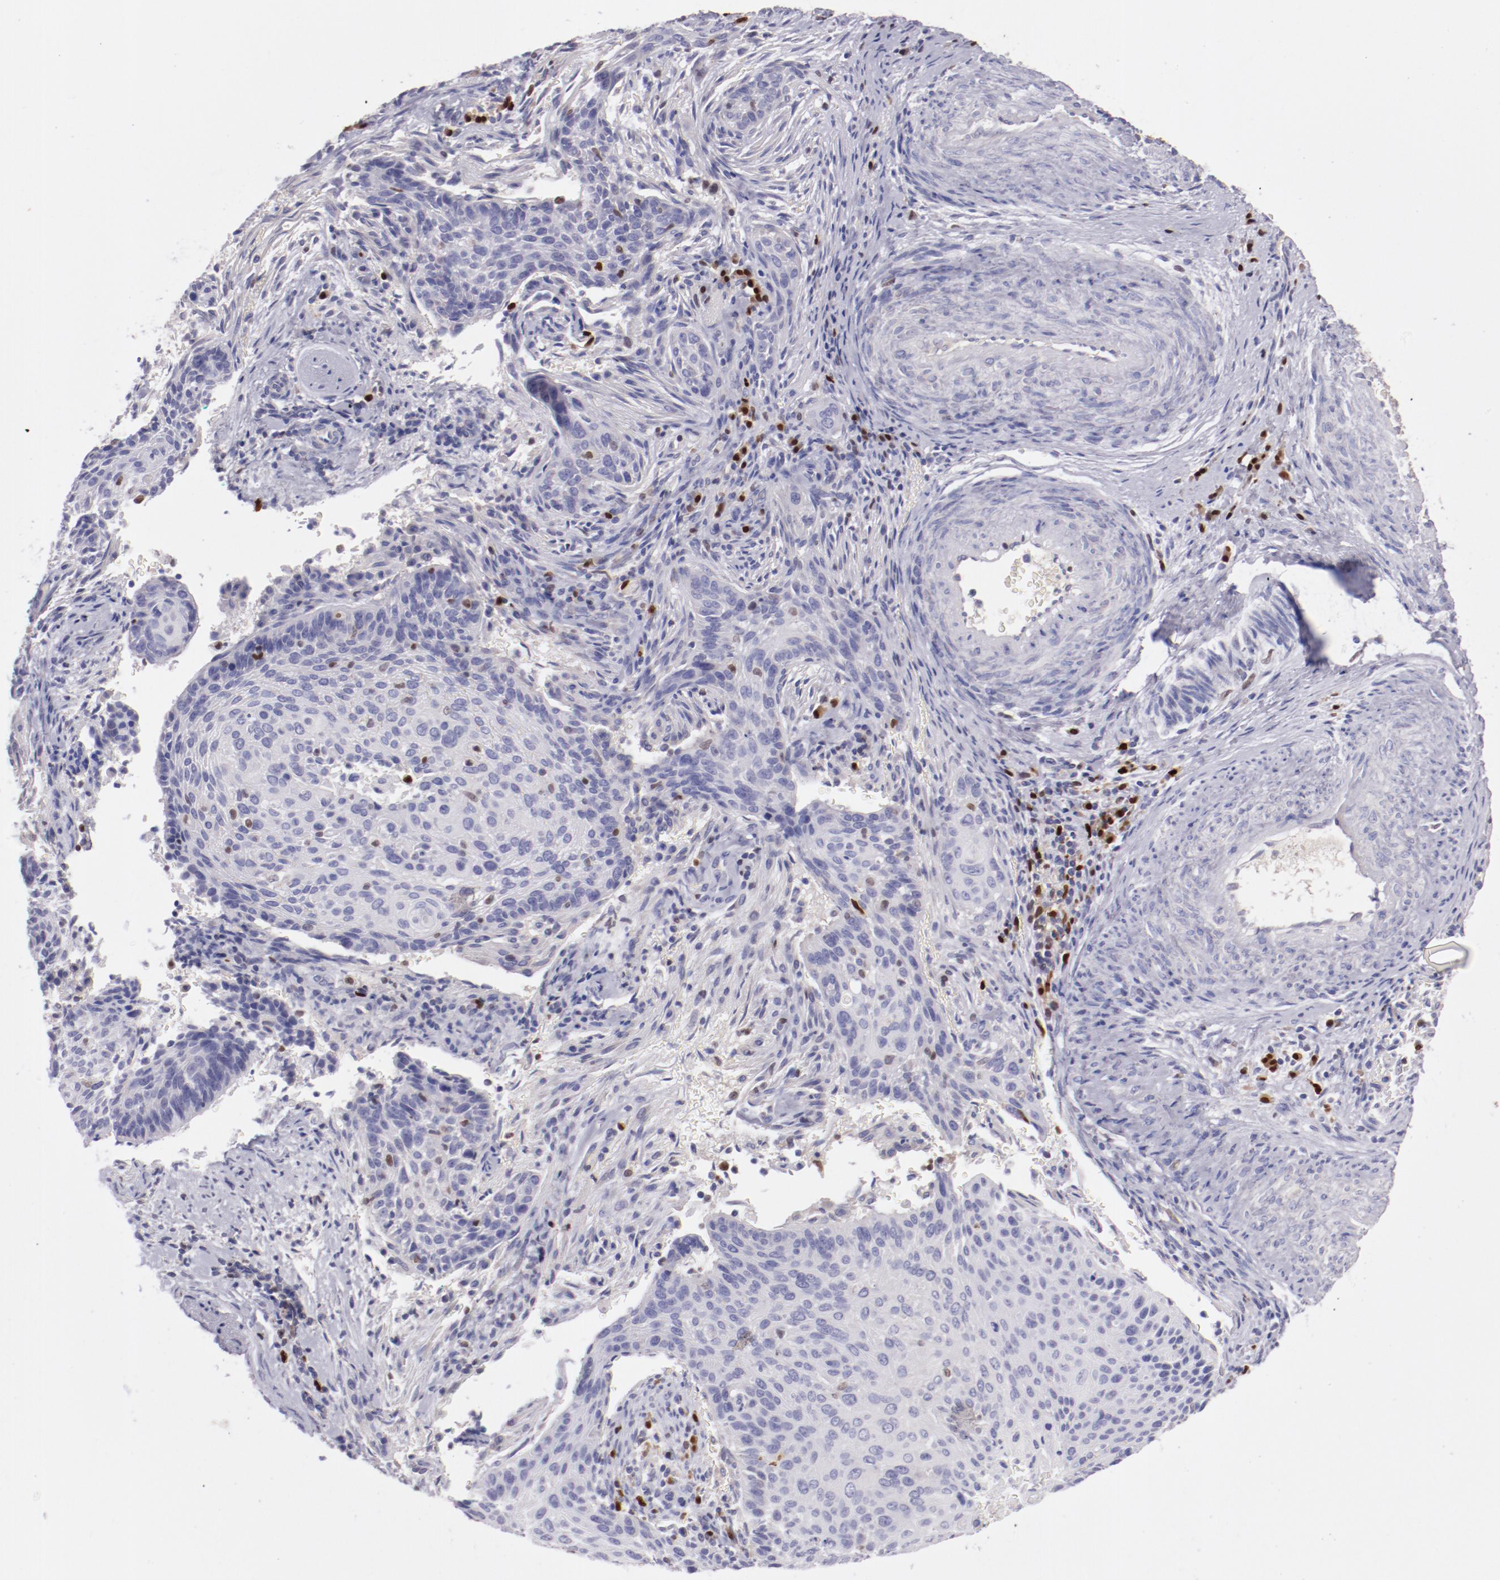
{"staining": {"intensity": "negative", "quantity": "none", "location": "none"}, "tissue": "cervical cancer", "cell_type": "Tumor cells", "image_type": "cancer", "snomed": [{"axis": "morphology", "description": "Squamous cell carcinoma, NOS"}, {"axis": "topography", "description": "Cervix"}], "caption": "This is a image of IHC staining of squamous cell carcinoma (cervical), which shows no positivity in tumor cells.", "gene": "IRF8", "patient": {"sex": "female", "age": 33}}